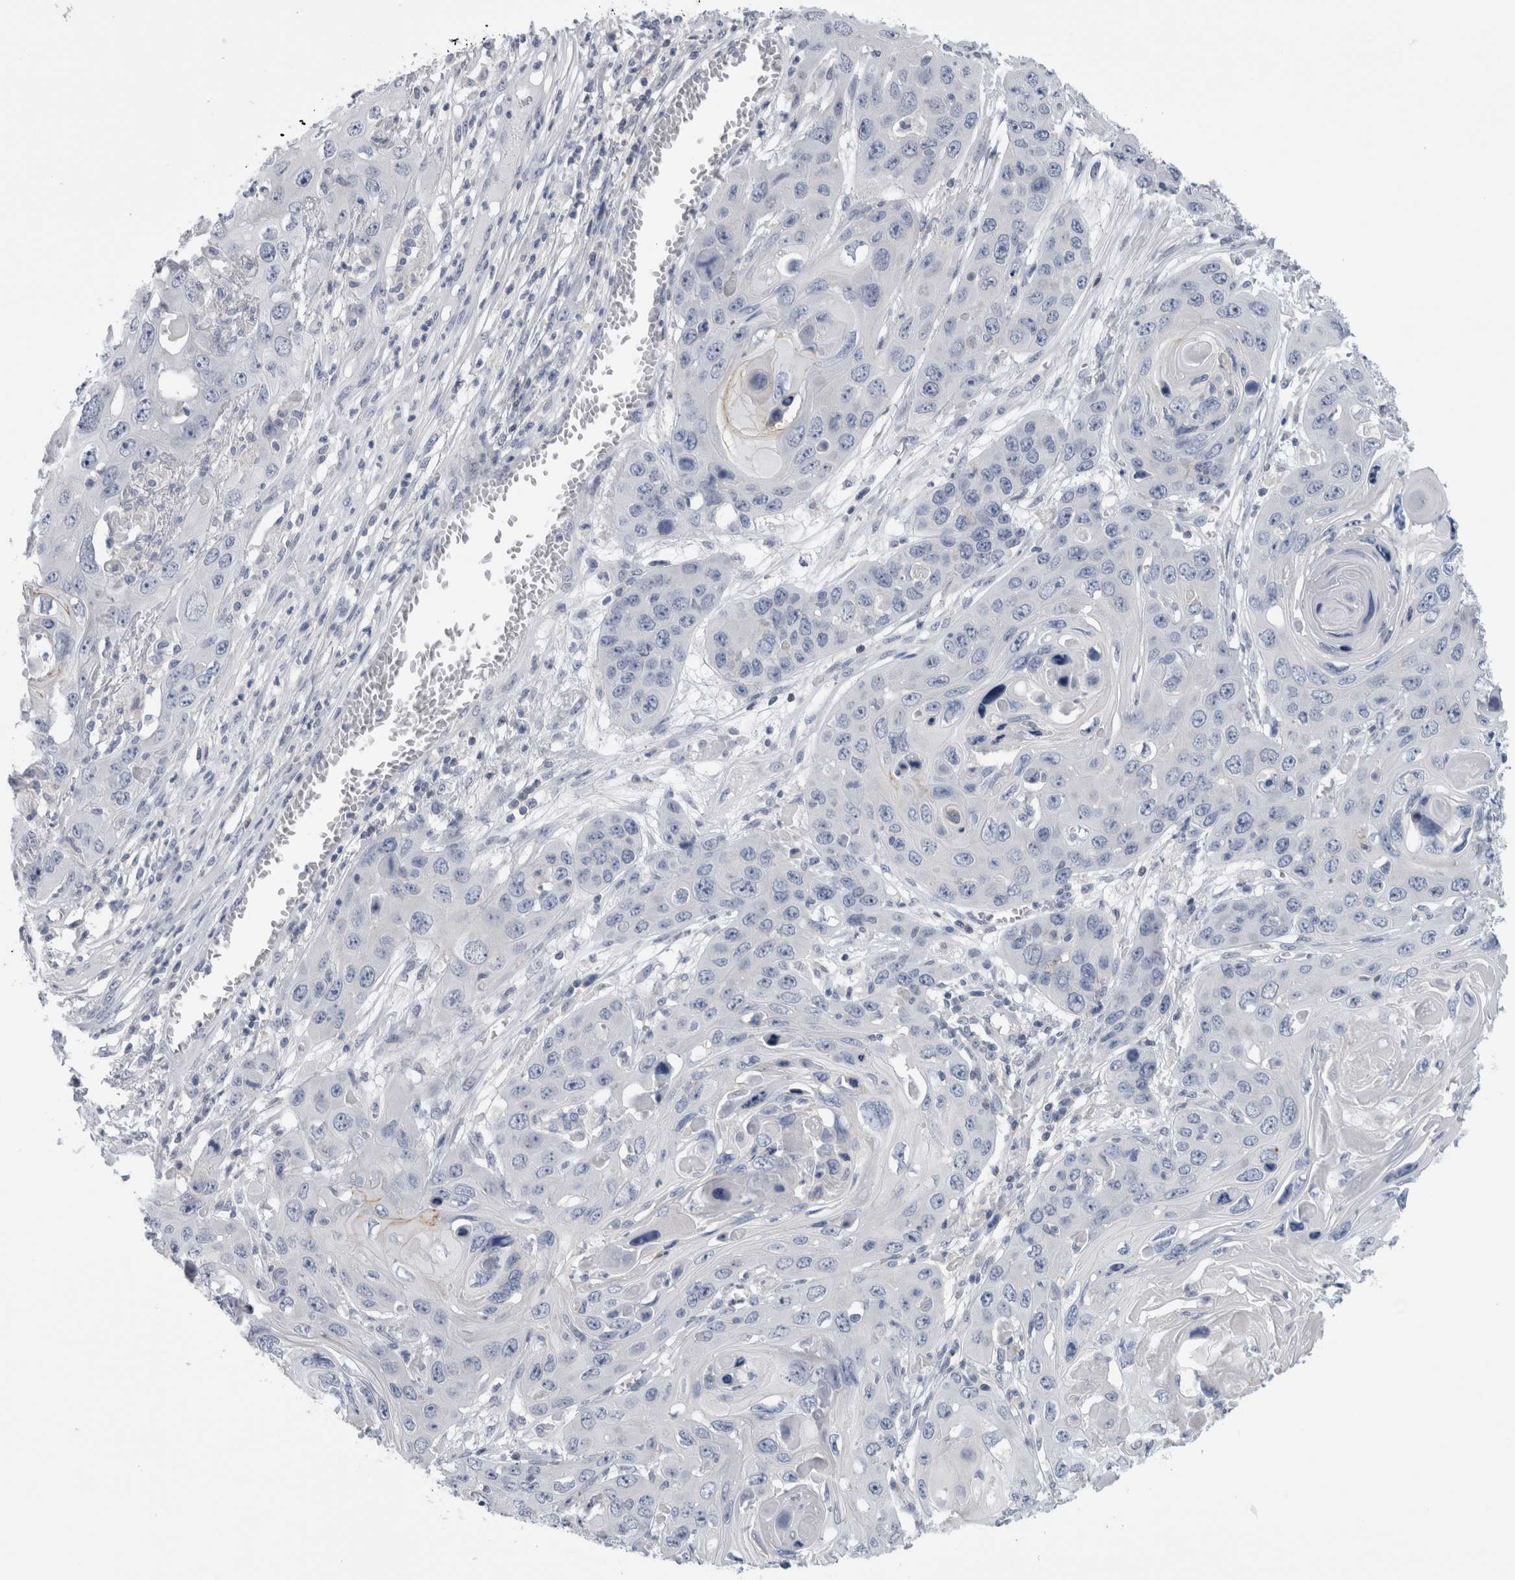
{"staining": {"intensity": "negative", "quantity": "none", "location": "none"}, "tissue": "skin cancer", "cell_type": "Tumor cells", "image_type": "cancer", "snomed": [{"axis": "morphology", "description": "Squamous cell carcinoma, NOS"}, {"axis": "topography", "description": "Skin"}], "caption": "IHC of skin cancer (squamous cell carcinoma) exhibits no expression in tumor cells.", "gene": "ANKFY1", "patient": {"sex": "male", "age": 55}}